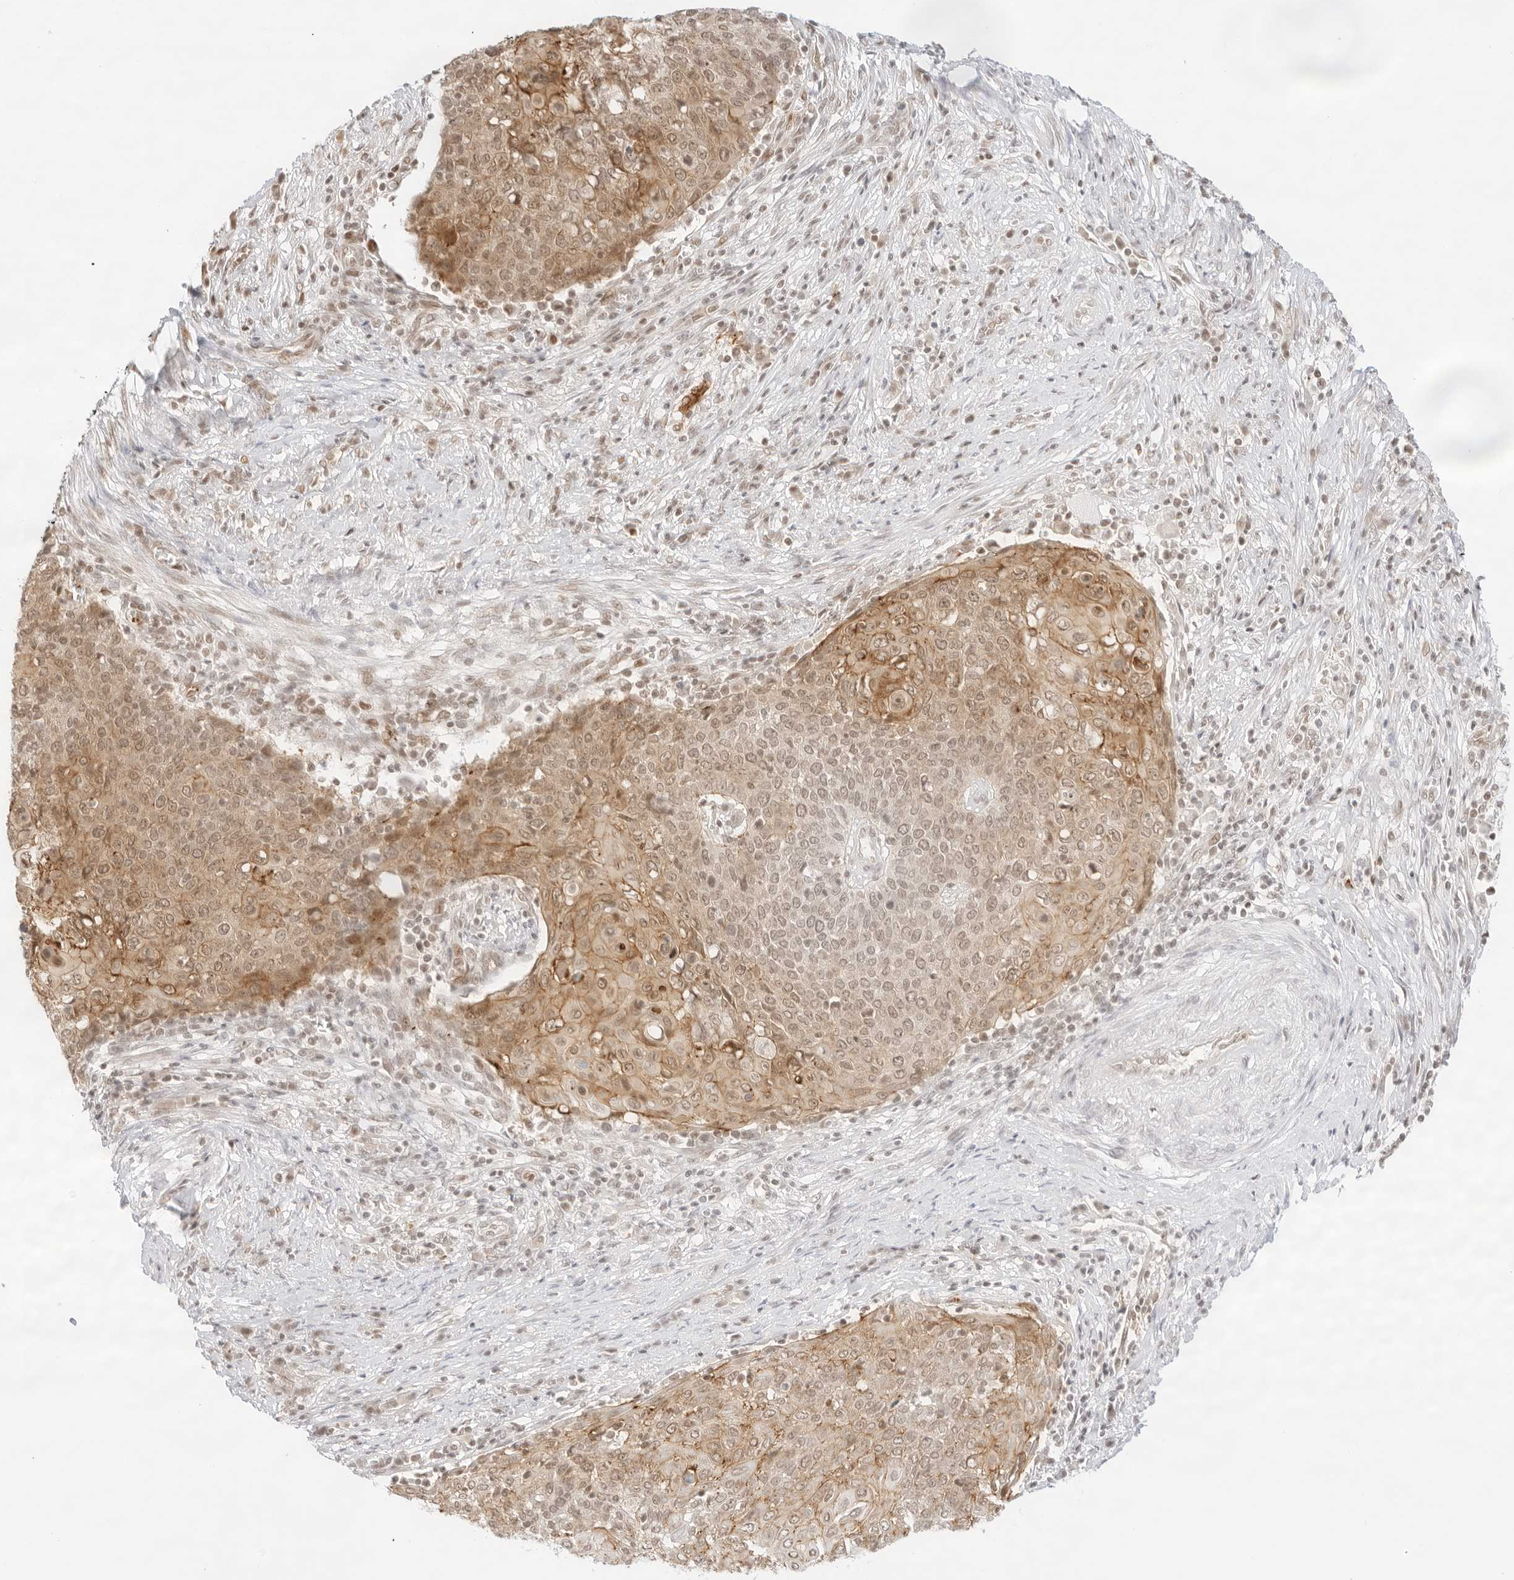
{"staining": {"intensity": "moderate", "quantity": ">75%", "location": "cytoplasmic/membranous,nuclear"}, "tissue": "cervical cancer", "cell_type": "Tumor cells", "image_type": "cancer", "snomed": [{"axis": "morphology", "description": "Squamous cell carcinoma, NOS"}, {"axis": "topography", "description": "Cervix"}], "caption": "This is an image of IHC staining of cervical cancer (squamous cell carcinoma), which shows moderate expression in the cytoplasmic/membranous and nuclear of tumor cells.", "gene": "GNAS", "patient": {"sex": "female", "age": 39}}